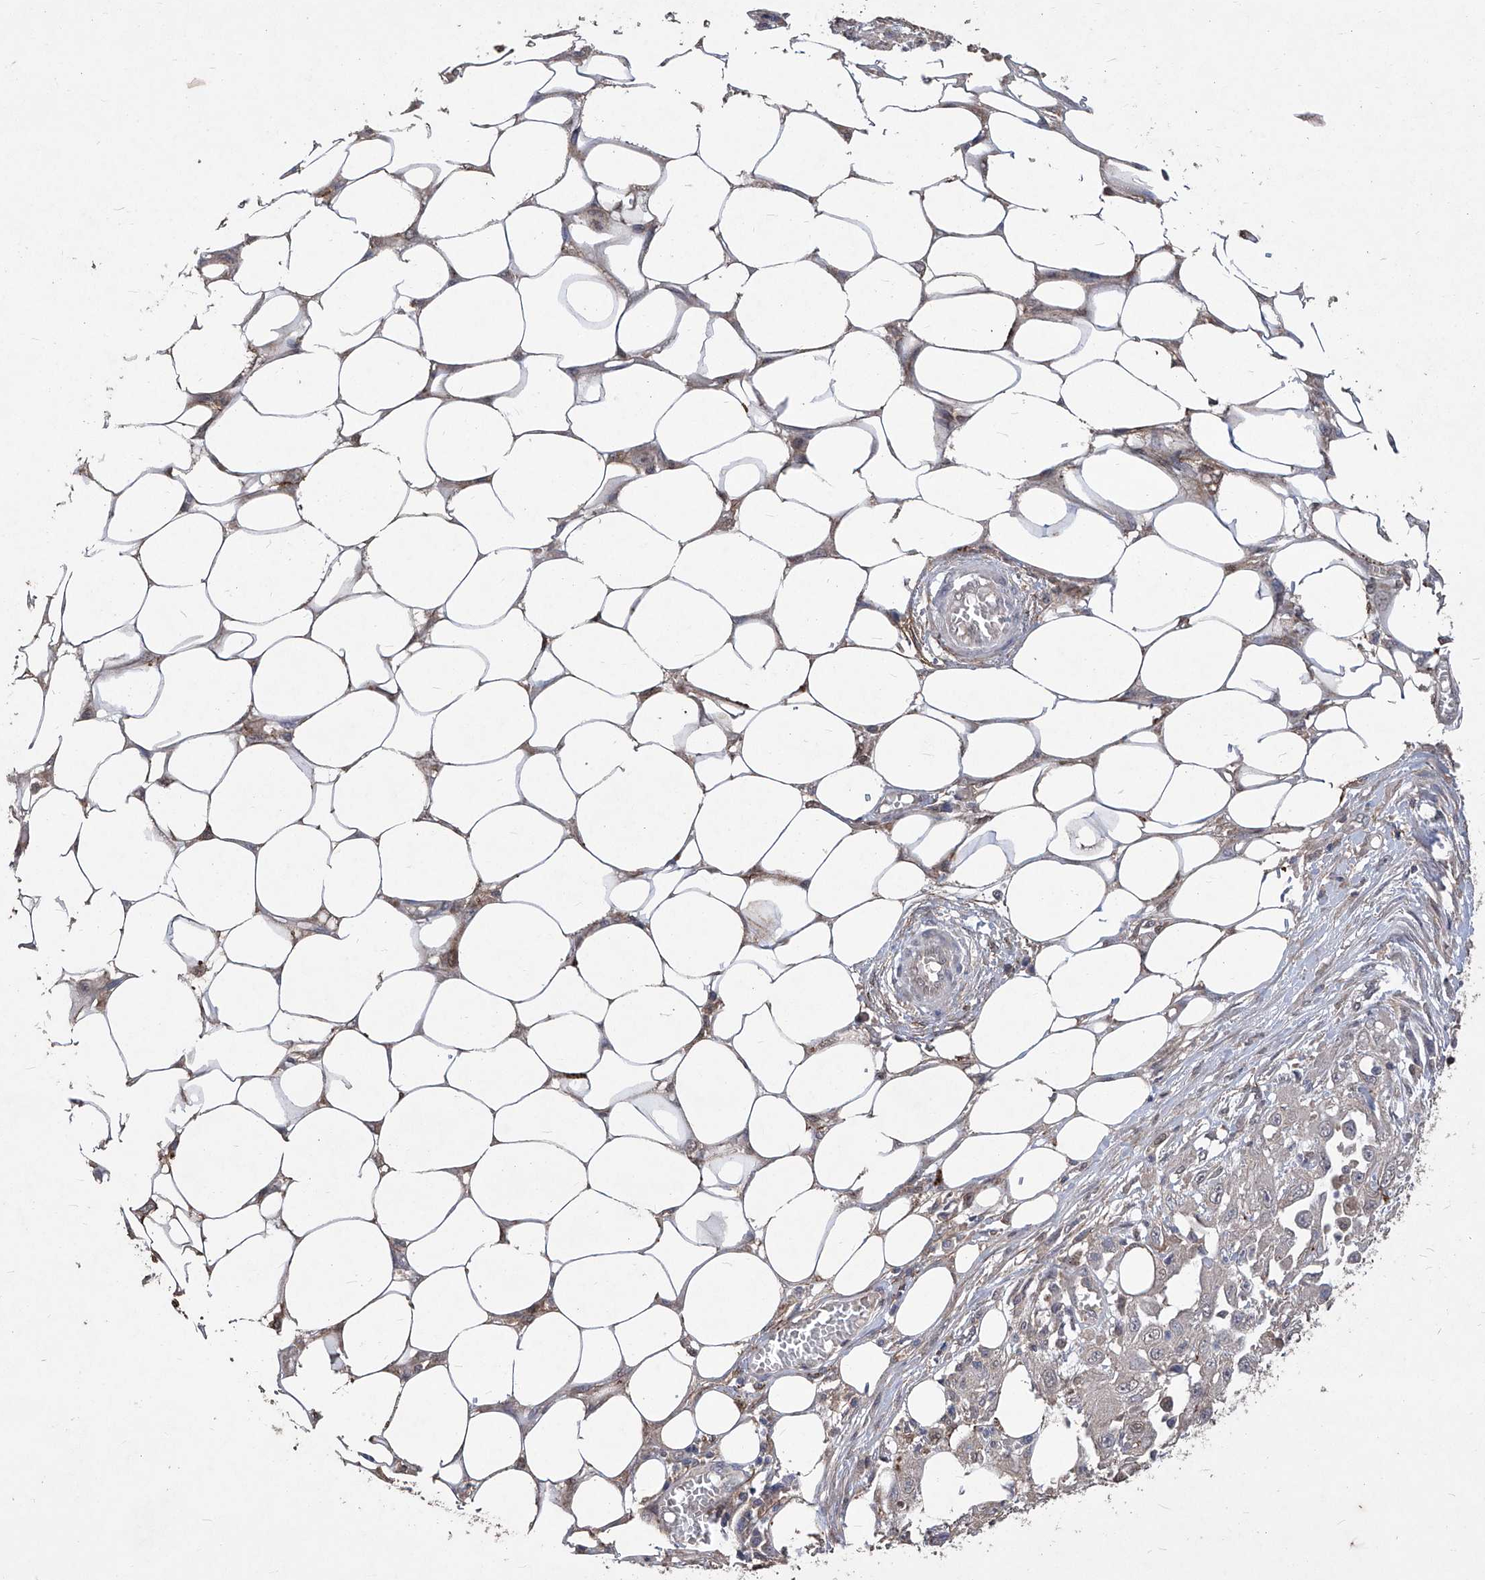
{"staining": {"intensity": "negative", "quantity": "none", "location": "none"}, "tissue": "skin cancer", "cell_type": "Tumor cells", "image_type": "cancer", "snomed": [{"axis": "morphology", "description": "Squamous cell carcinoma, NOS"}, {"axis": "morphology", "description": "Squamous cell carcinoma, metastatic, NOS"}, {"axis": "topography", "description": "Skin"}, {"axis": "topography", "description": "Lymph node"}], "caption": "Immunohistochemistry (IHC) photomicrograph of neoplastic tissue: human skin metastatic squamous cell carcinoma stained with DAB (3,3'-diaminobenzidine) reveals no significant protein staining in tumor cells. The staining is performed using DAB brown chromogen with nuclei counter-stained in using hematoxylin.", "gene": "TXNIP", "patient": {"sex": "male", "age": 75}}